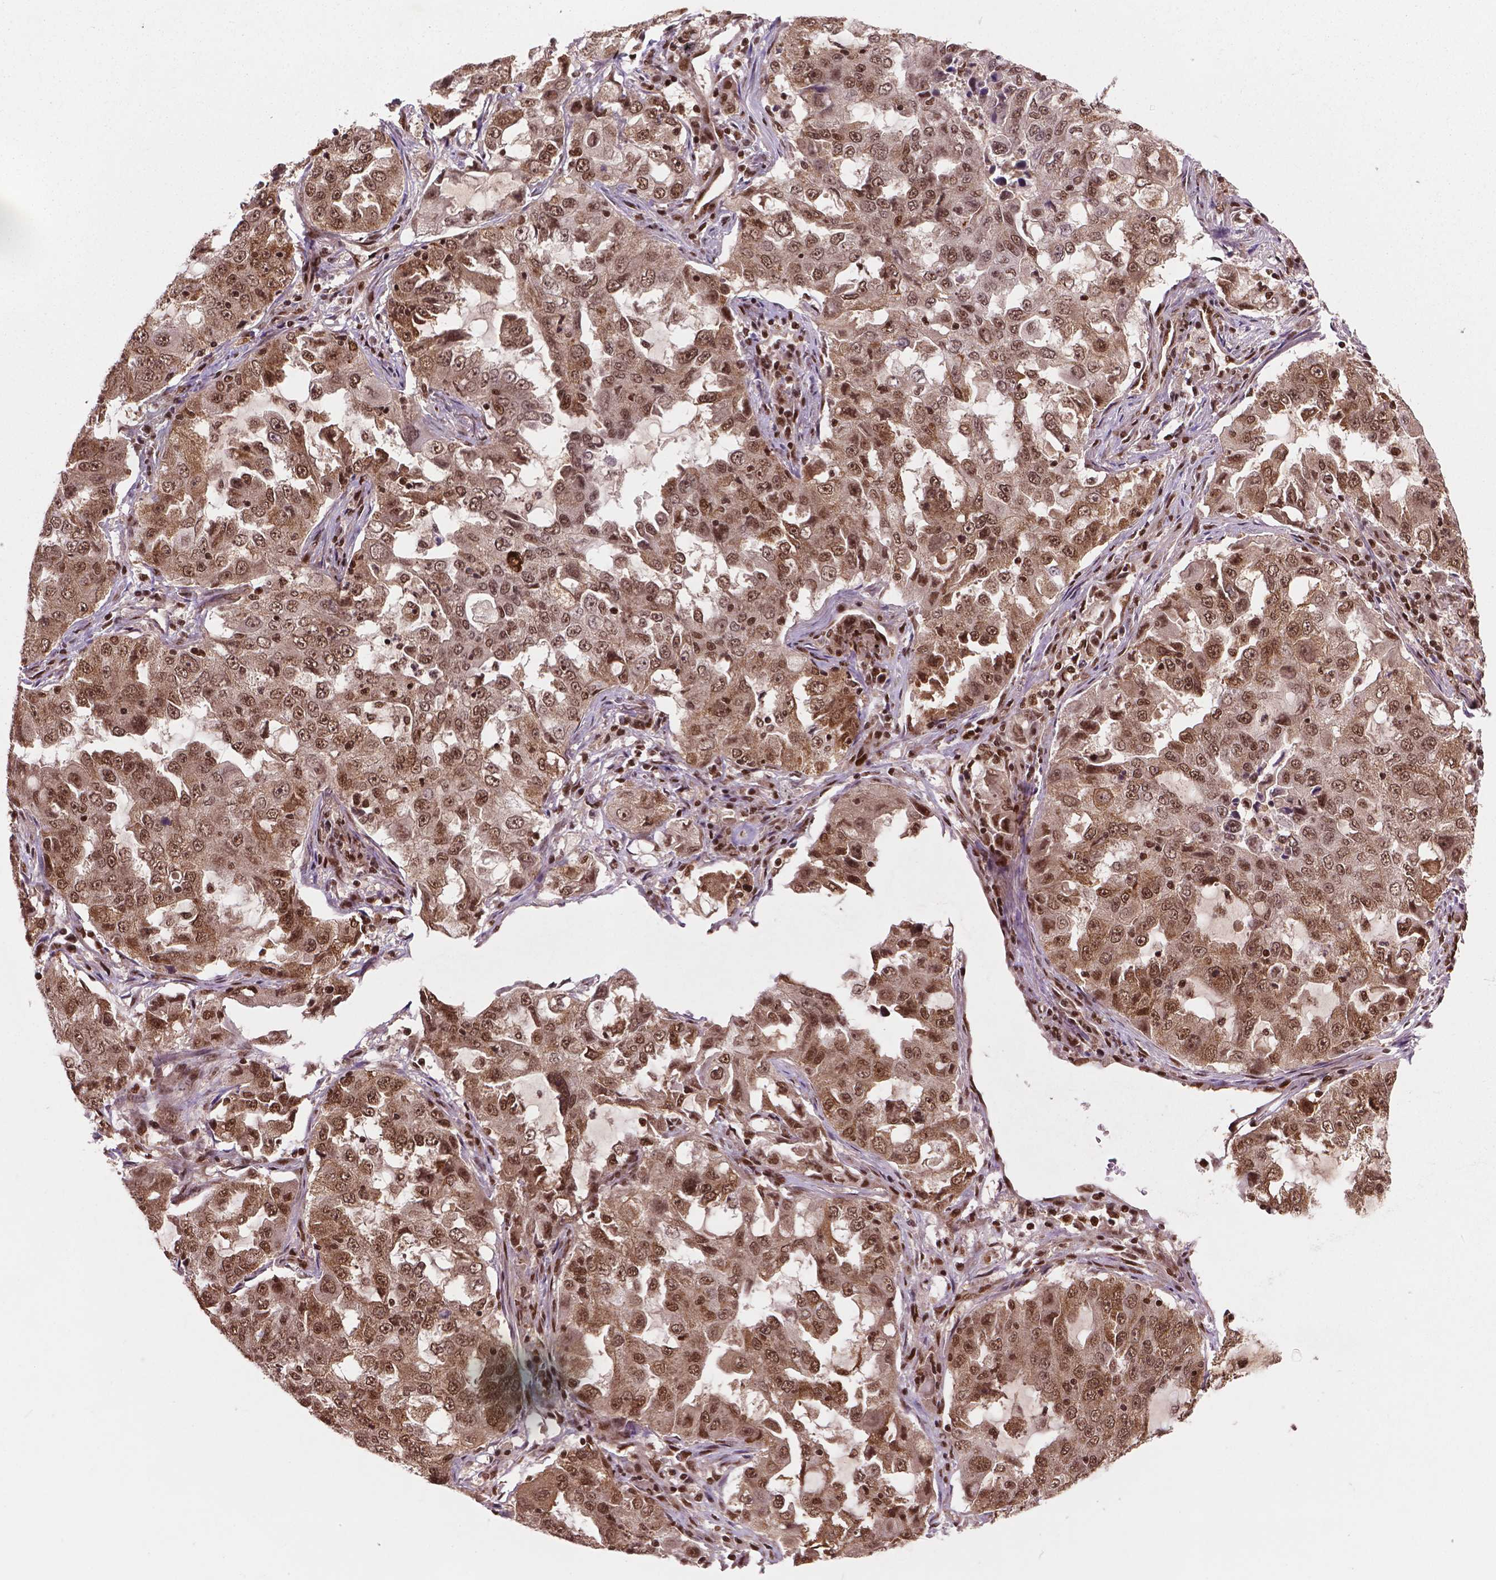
{"staining": {"intensity": "moderate", "quantity": ">75%", "location": "cytoplasmic/membranous,nuclear"}, "tissue": "lung cancer", "cell_type": "Tumor cells", "image_type": "cancer", "snomed": [{"axis": "morphology", "description": "Adenocarcinoma, NOS"}, {"axis": "topography", "description": "Lung"}], "caption": "Immunohistochemistry (IHC) histopathology image of neoplastic tissue: human lung adenocarcinoma stained using immunohistochemistry demonstrates medium levels of moderate protein expression localized specifically in the cytoplasmic/membranous and nuclear of tumor cells, appearing as a cytoplasmic/membranous and nuclear brown color.", "gene": "SIRT6", "patient": {"sex": "female", "age": 61}}